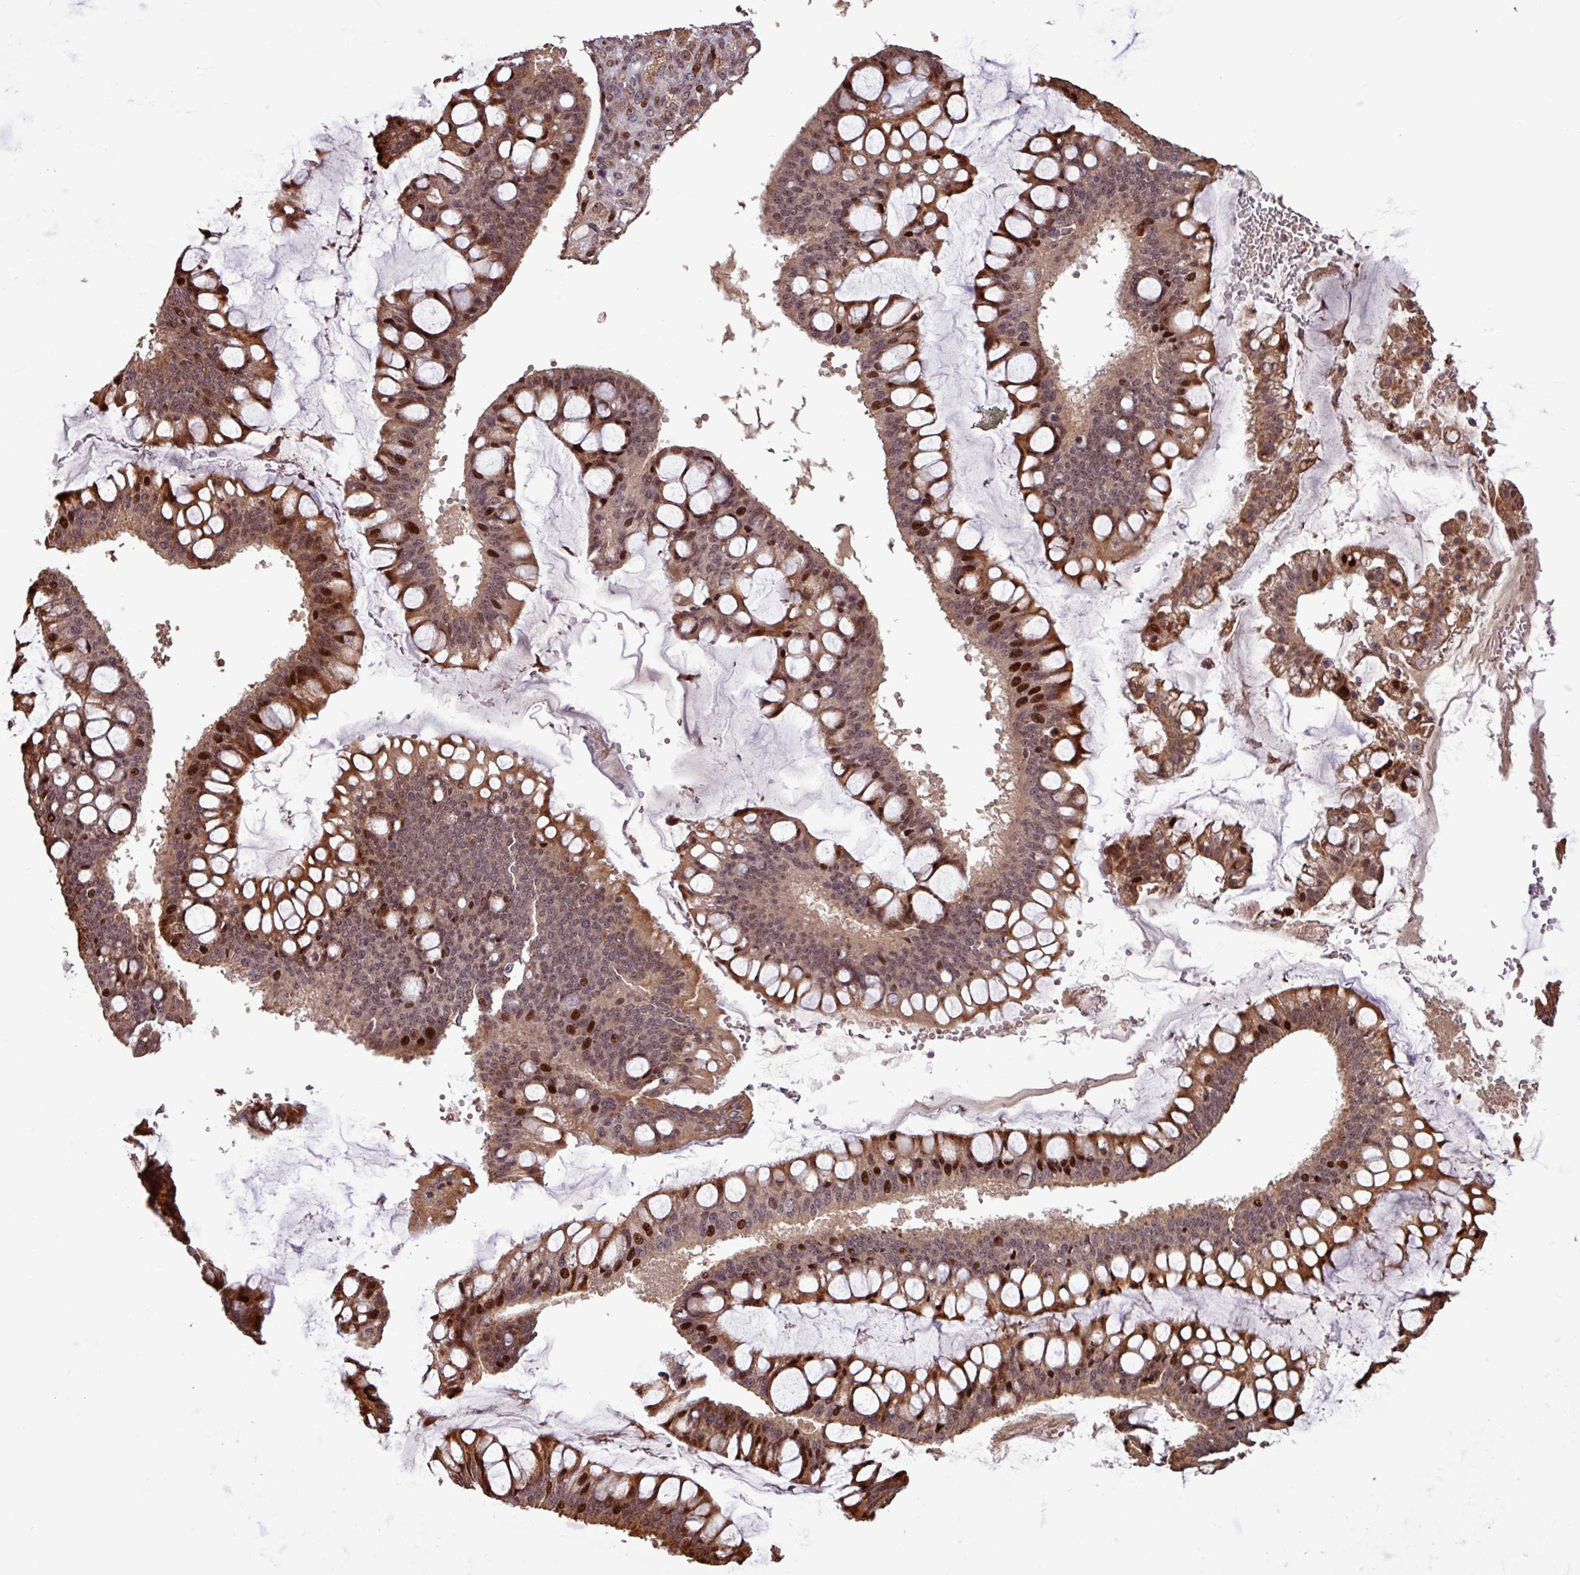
{"staining": {"intensity": "moderate", "quantity": "25%-75%", "location": "nuclear"}, "tissue": "ovarian cancer", "cell_type": "Tumor cells", "image_type": "cancer", "snomed": [{"axis": "morphology", "description": "Cystadenocarcinoma, mucinous, NOS"}, {"axis": "topography", "description": "Ovary"}], "caption": "Human ovarian cancer (mucinous cystadenocarcinoma) stained with a protein marker demonstrates moderate staining in tumor cells.", "gene": "SLC22A24", "patient": {"sex": "female", "age": 73}}